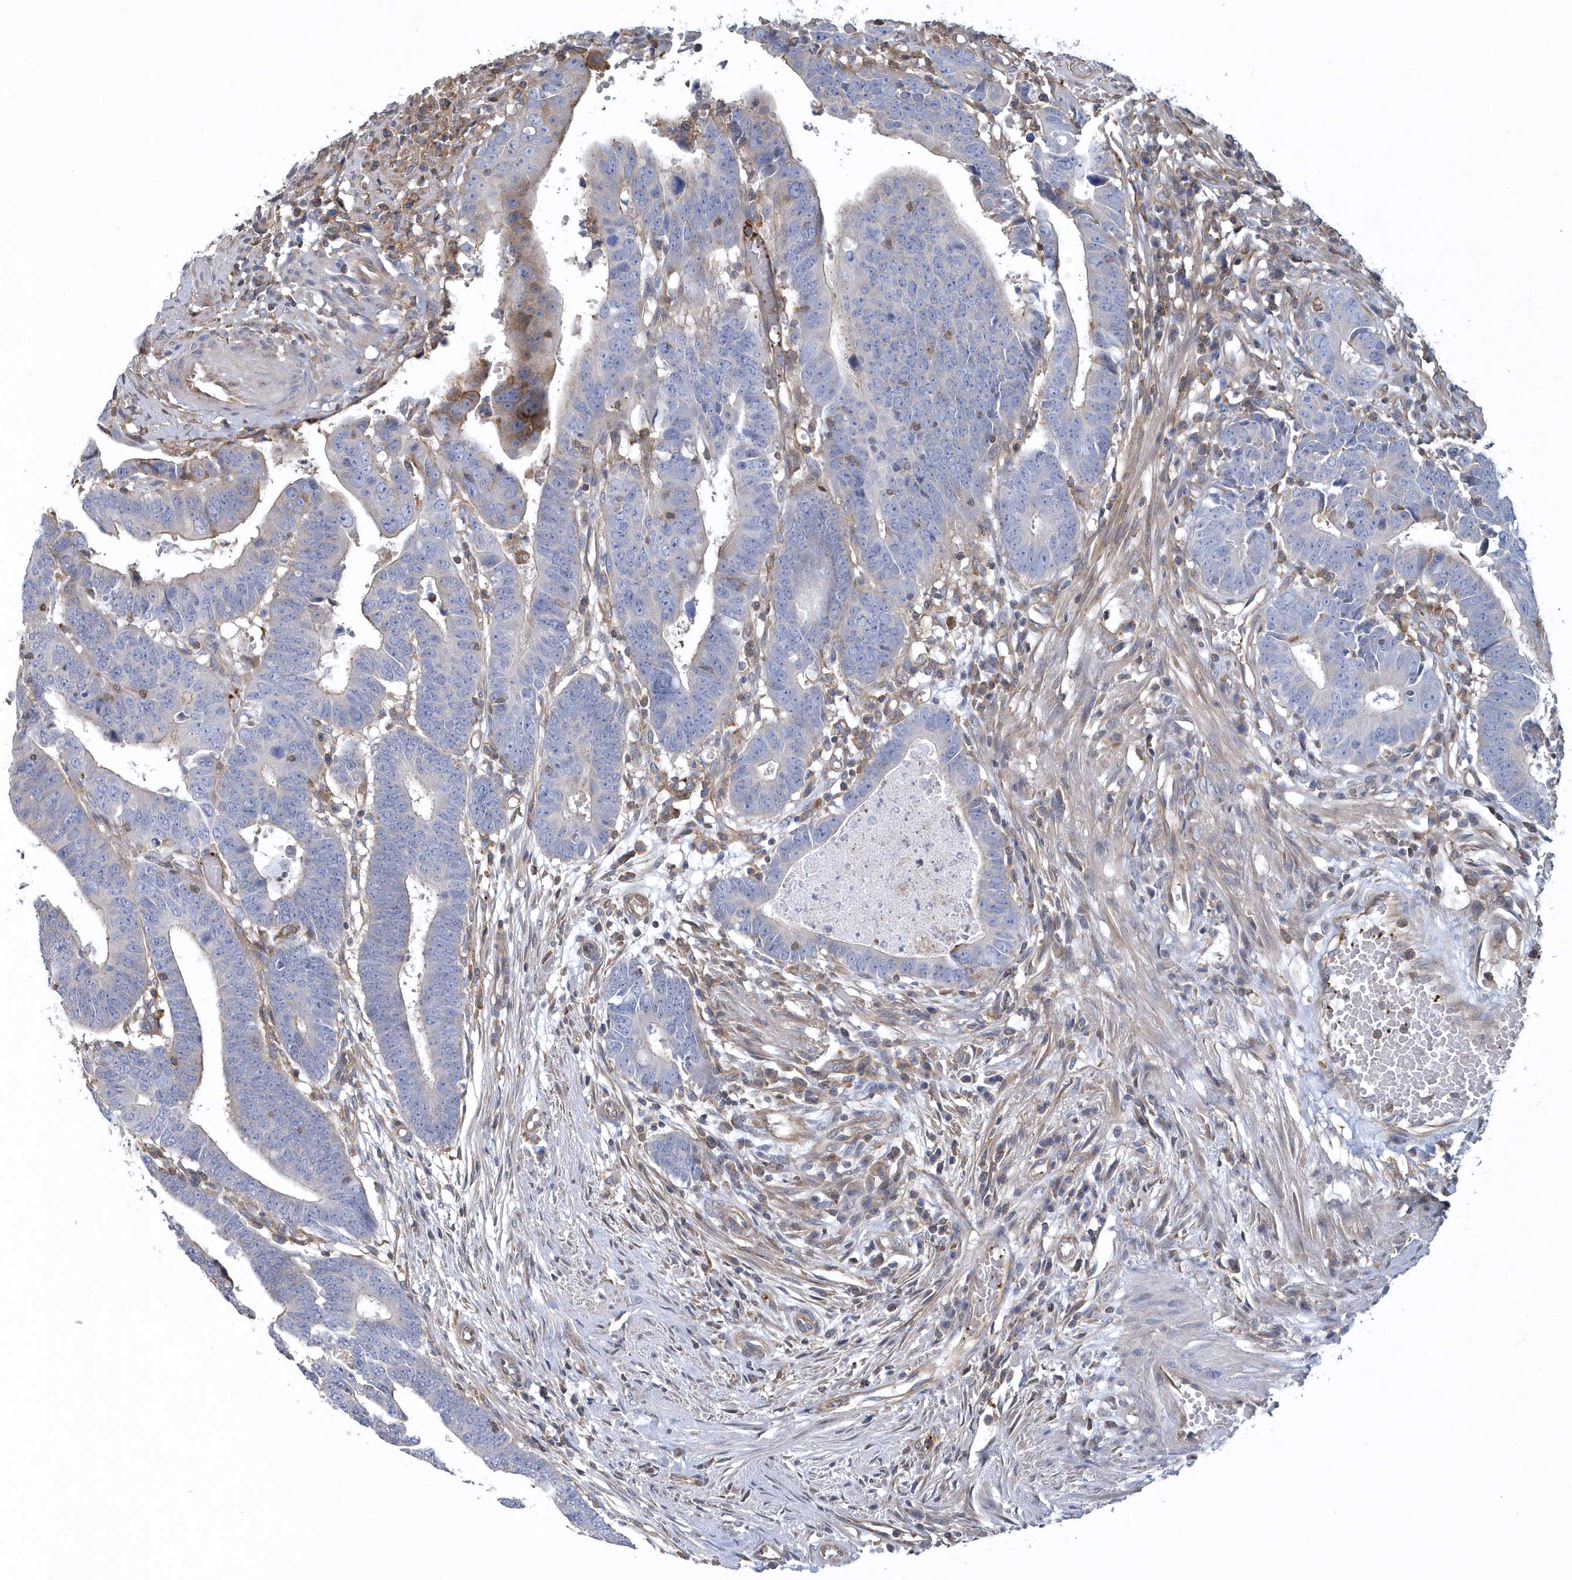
{"staining": {"intensity": "negative", "quantity": "none", "location": "none"}, "tissue": "colorectal cancer", "cell_type": "Tumor cells", "image_type": "cancer", "snomed": [{"axis": "morphology", "description": "Adenocarcinoma, NOS"}, {"axis": "topography", "description": "Rectum"}], "caption": "Colorectal adenocarcinoma was stained to show a protein in brown. There is no significant staining in tumor cells.", "gene": "ARAP2", "patient": {"sex": "female", "age": 65}}